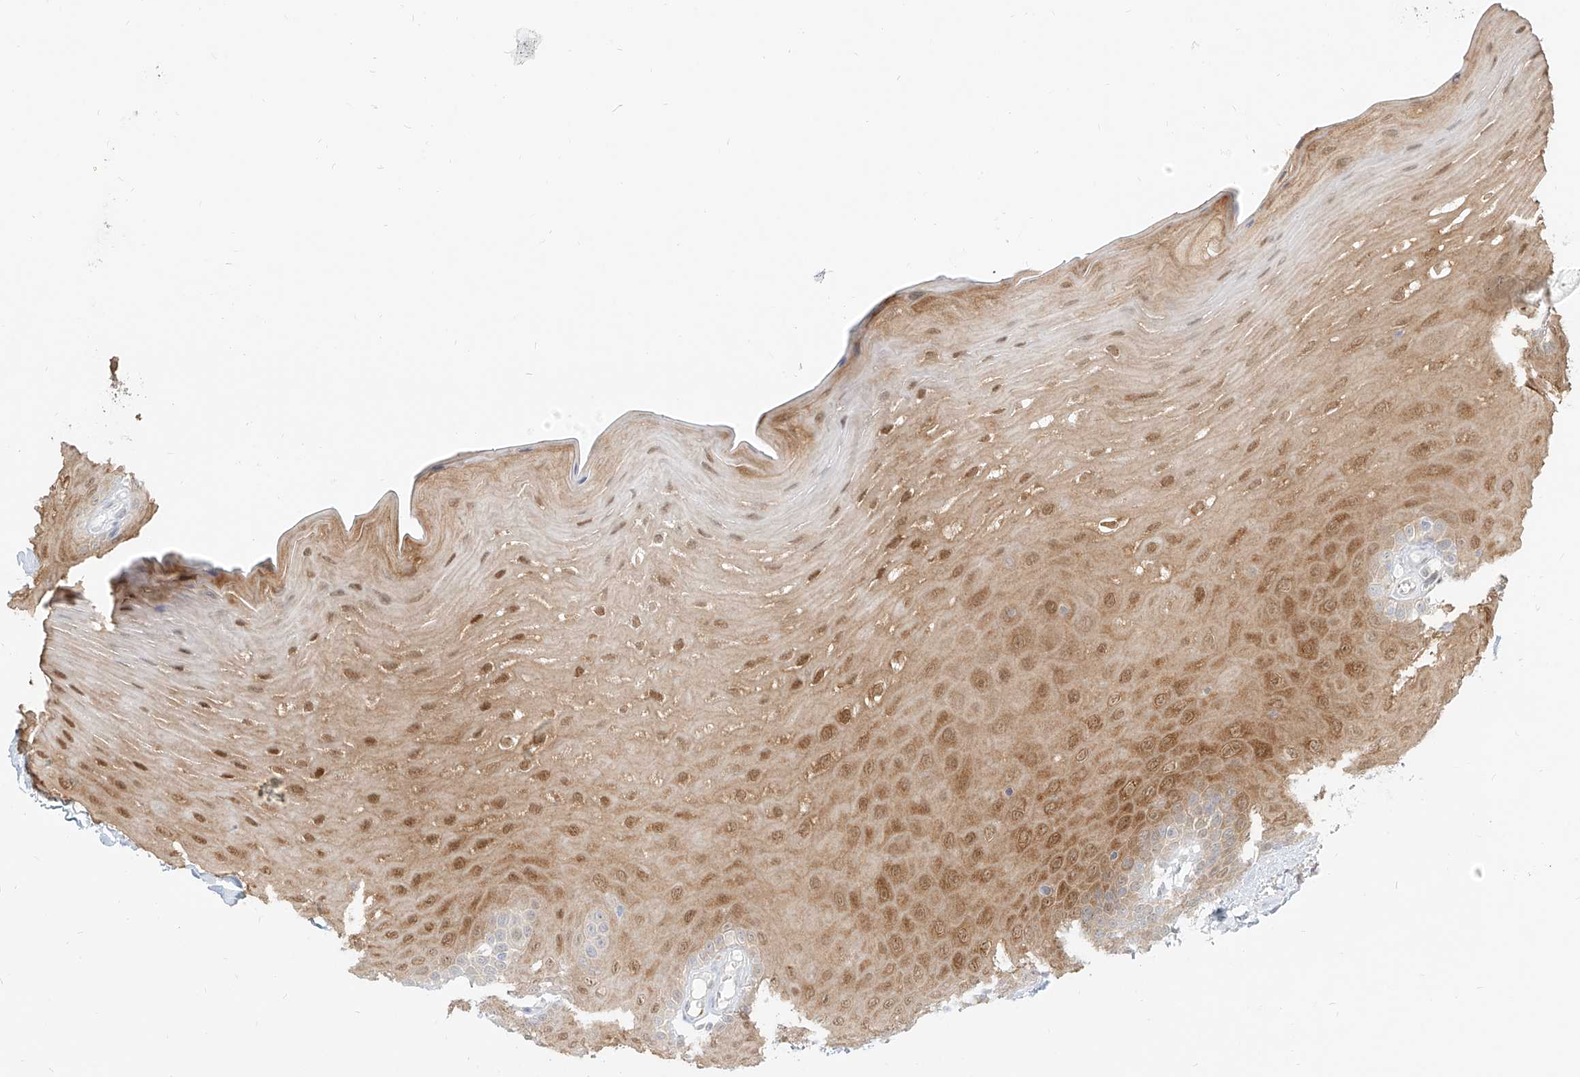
{"staining": {"intensity": "moderate", "quantity": ">75%", "location": "cytoplasmic/membranous,nuclear"}, "tissue": "oral mucosa", "cell_type": "Squamous epithelial cells", "image_type": "normal", "snomed": [{"axis": "morphology", "description": "Normal tissue, NOS"}, {"axis": "topography", "description": "Oral tissue"}], "caption": "Immunohistochemical staining of benign human oral mucosa demonstrates medium levels of moderate cytoplasmic/membranous,nuclear expression in approximately >75% of squamous epithelial cells.", "gene": "PGD", "patient": {"sex": "female", "age": 39}}